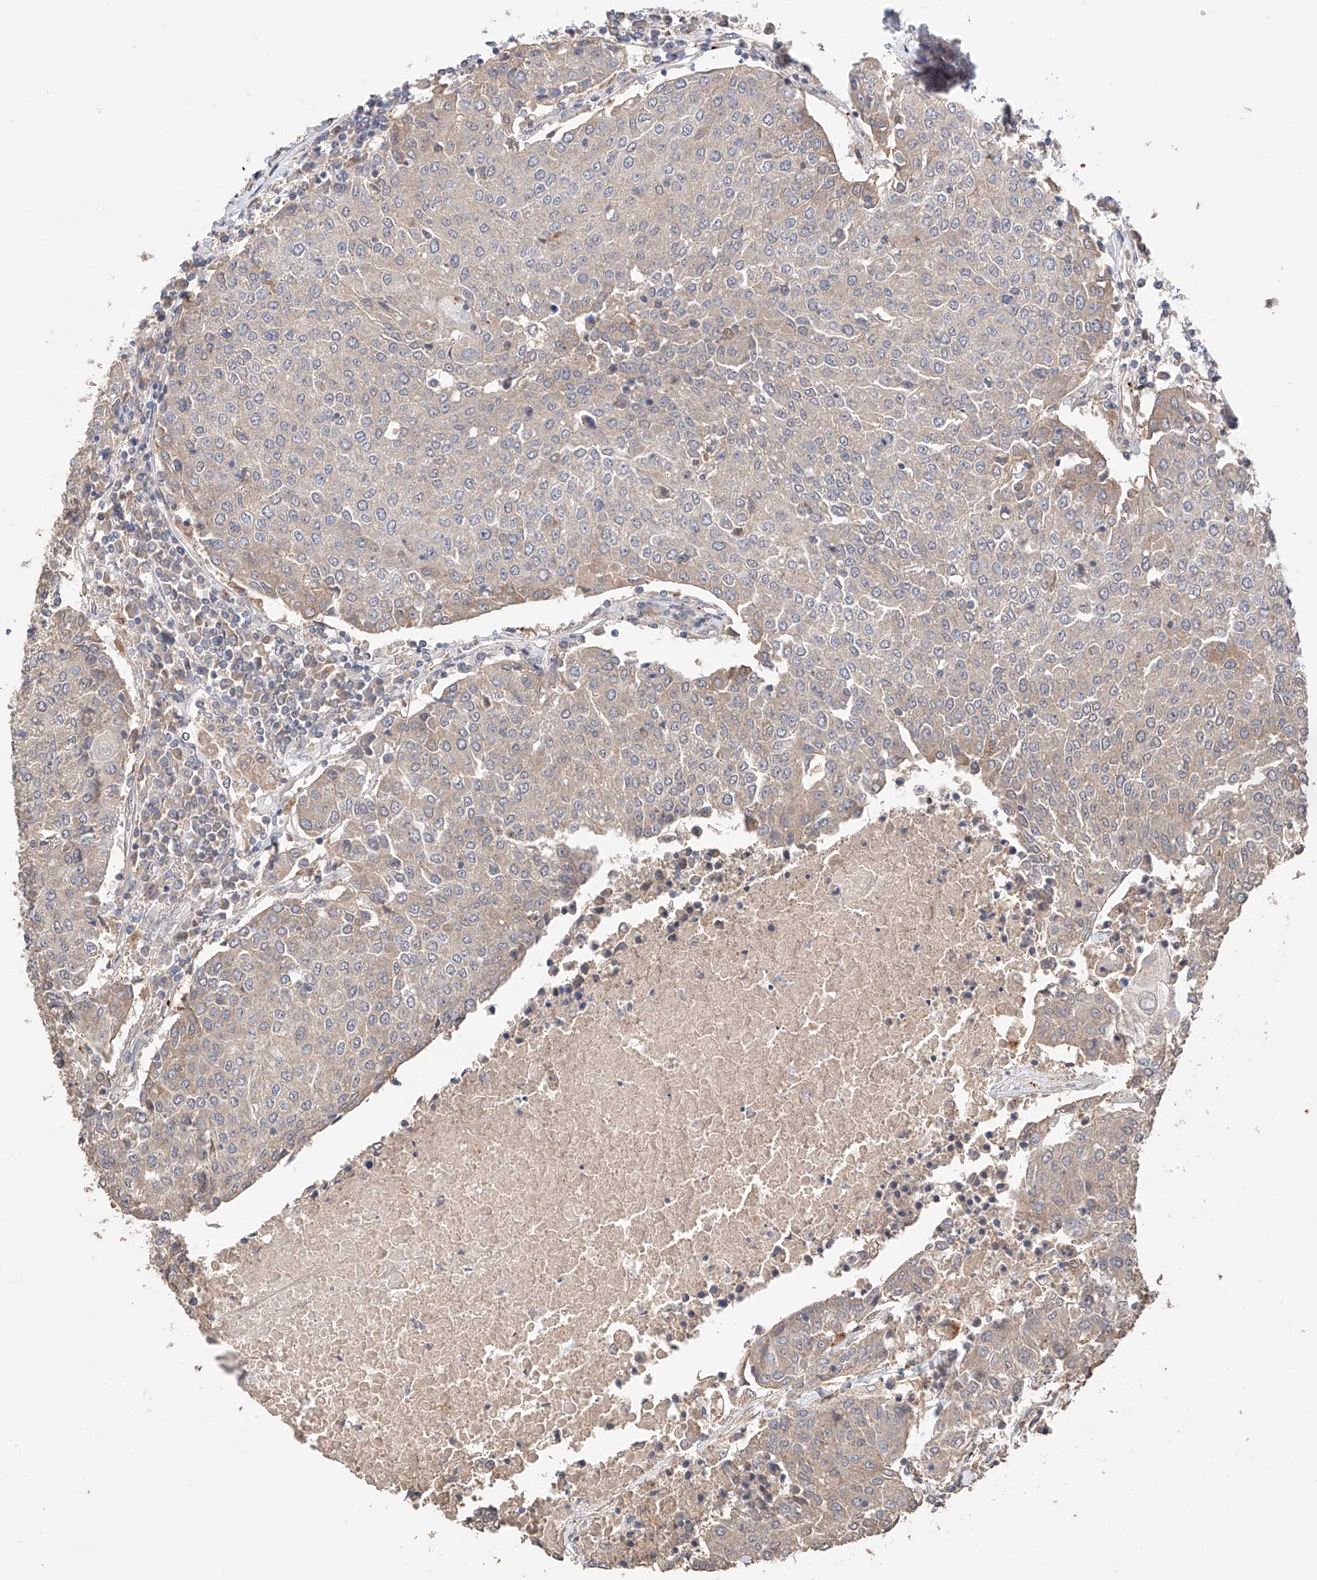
{"staining": {"intensity": "negative", "quantity": "none", "location": "none"}, "tissue": "urothelial cancer", "cell_type": "Tumor cells", "image_type": "cancer", "snomed": [{"axis": "morphology", "description": "Urothelial carcinoma, High grade"}, {"axis": "topography", "description": "Urinary bladder"}], "caption": "High power microscopy micrograph of an IHC micrograph of high-grade urothelial carcinoma, revealing no significant staining in tumor cells.", "gene": "ZFHX2", "patient": {"sex": "female", "age": 85}}